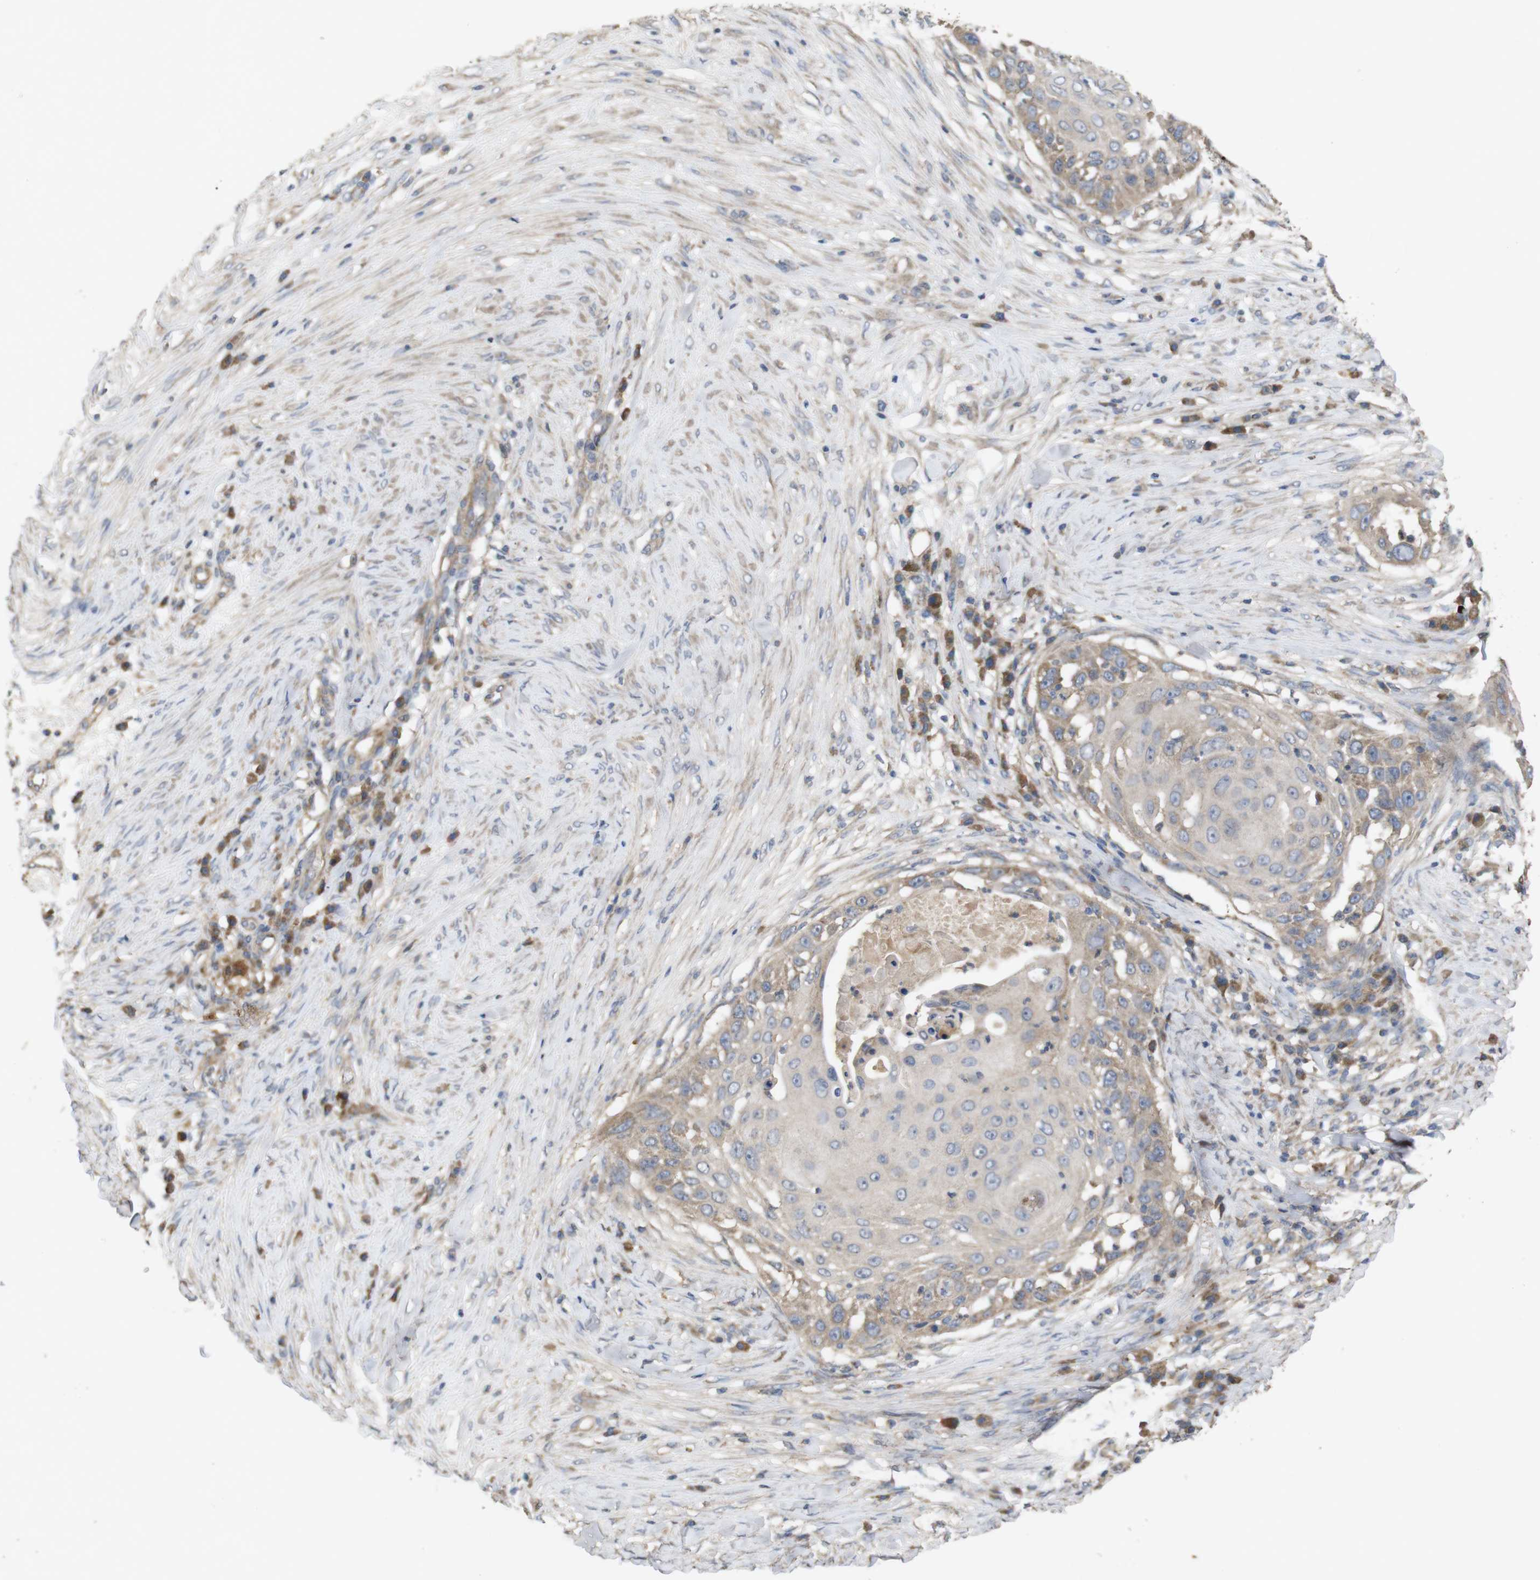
{"staining": {"intensity": "weak", "quantity": ">75%", "location": "cytoplasmic/membranous"}, "tissue": "skin cancer", "cell_type": "Tumor cells", "image_type": "cancer", "snomed": [{"axis": "morphology", "description": "Squamous cell carcinoma, NOS"}, {"axis": "topography", "description": "Skin"}], "caption": "Immunohistochemistry (IHC) image of squamous cell carcinoma (skin) stained for a protein (brown), which demonstrates low levels of weak cytoplasmic/membranous positivity in approximately >75% of tumor cells.", "gene": "KCNS3", "patient": {"sex": "female", "age": 44}}